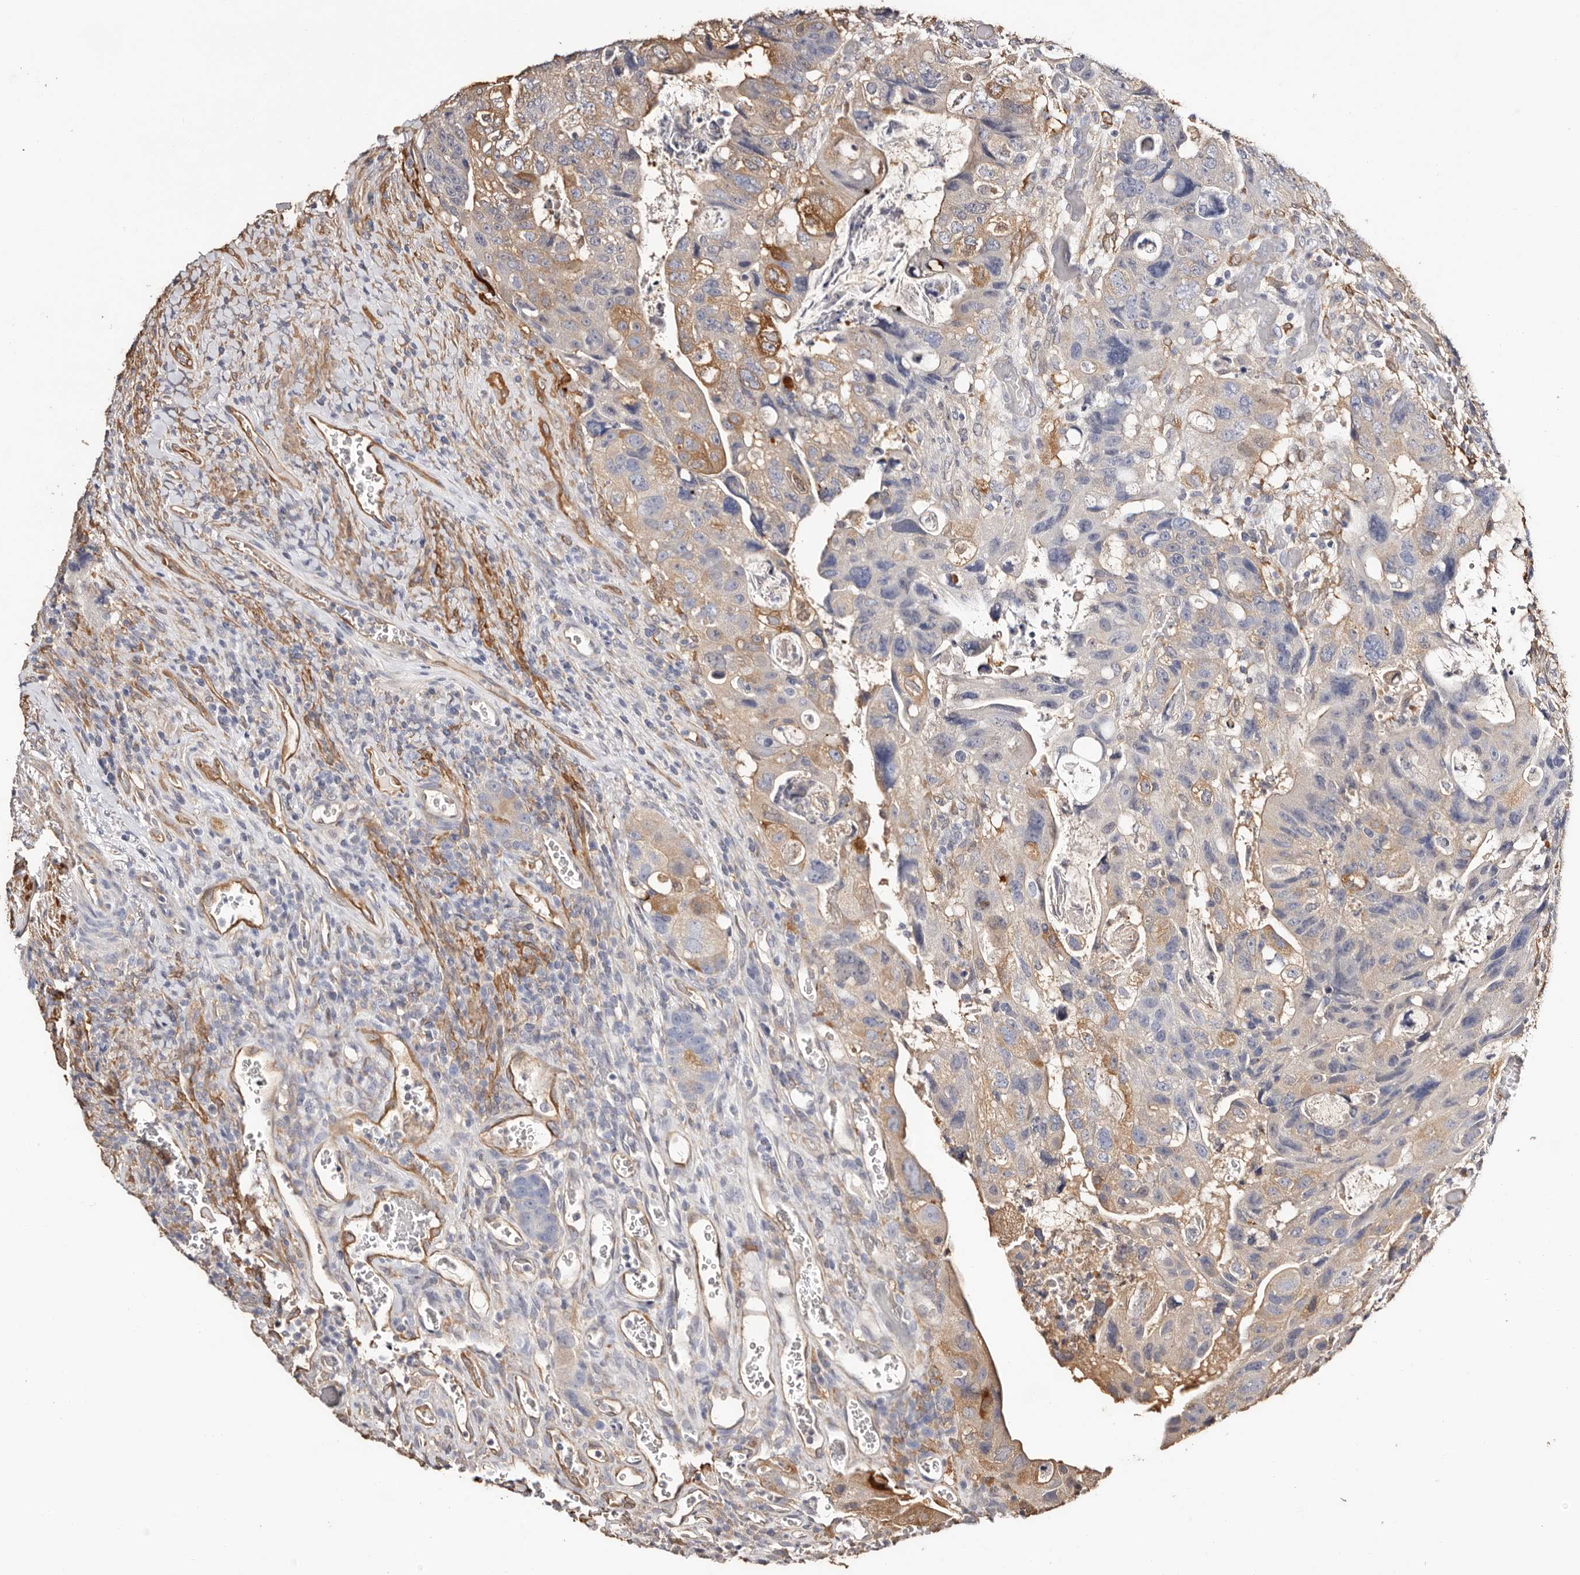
{"staining": {"intensity": "moderate", "quantity": "<25%", "location": "cytoplasmic/membranous"}, "tissue": "colorectal cancer", "cell_type": "Tumor cells", "image_type": "cancer", "snomed": [{"axis": "morphology", "description": "Adenocarcinoma, NOS"}, {"axis": "topography", "description": "Rectum"}], "caption": "A brown stain shows moderate cytoplasmic/membranous staining of a protein in adenocarcinoma (colorectal) tumor cells.", "gene": "TGM2", "patient": {"sex": "male", "age": 59}}